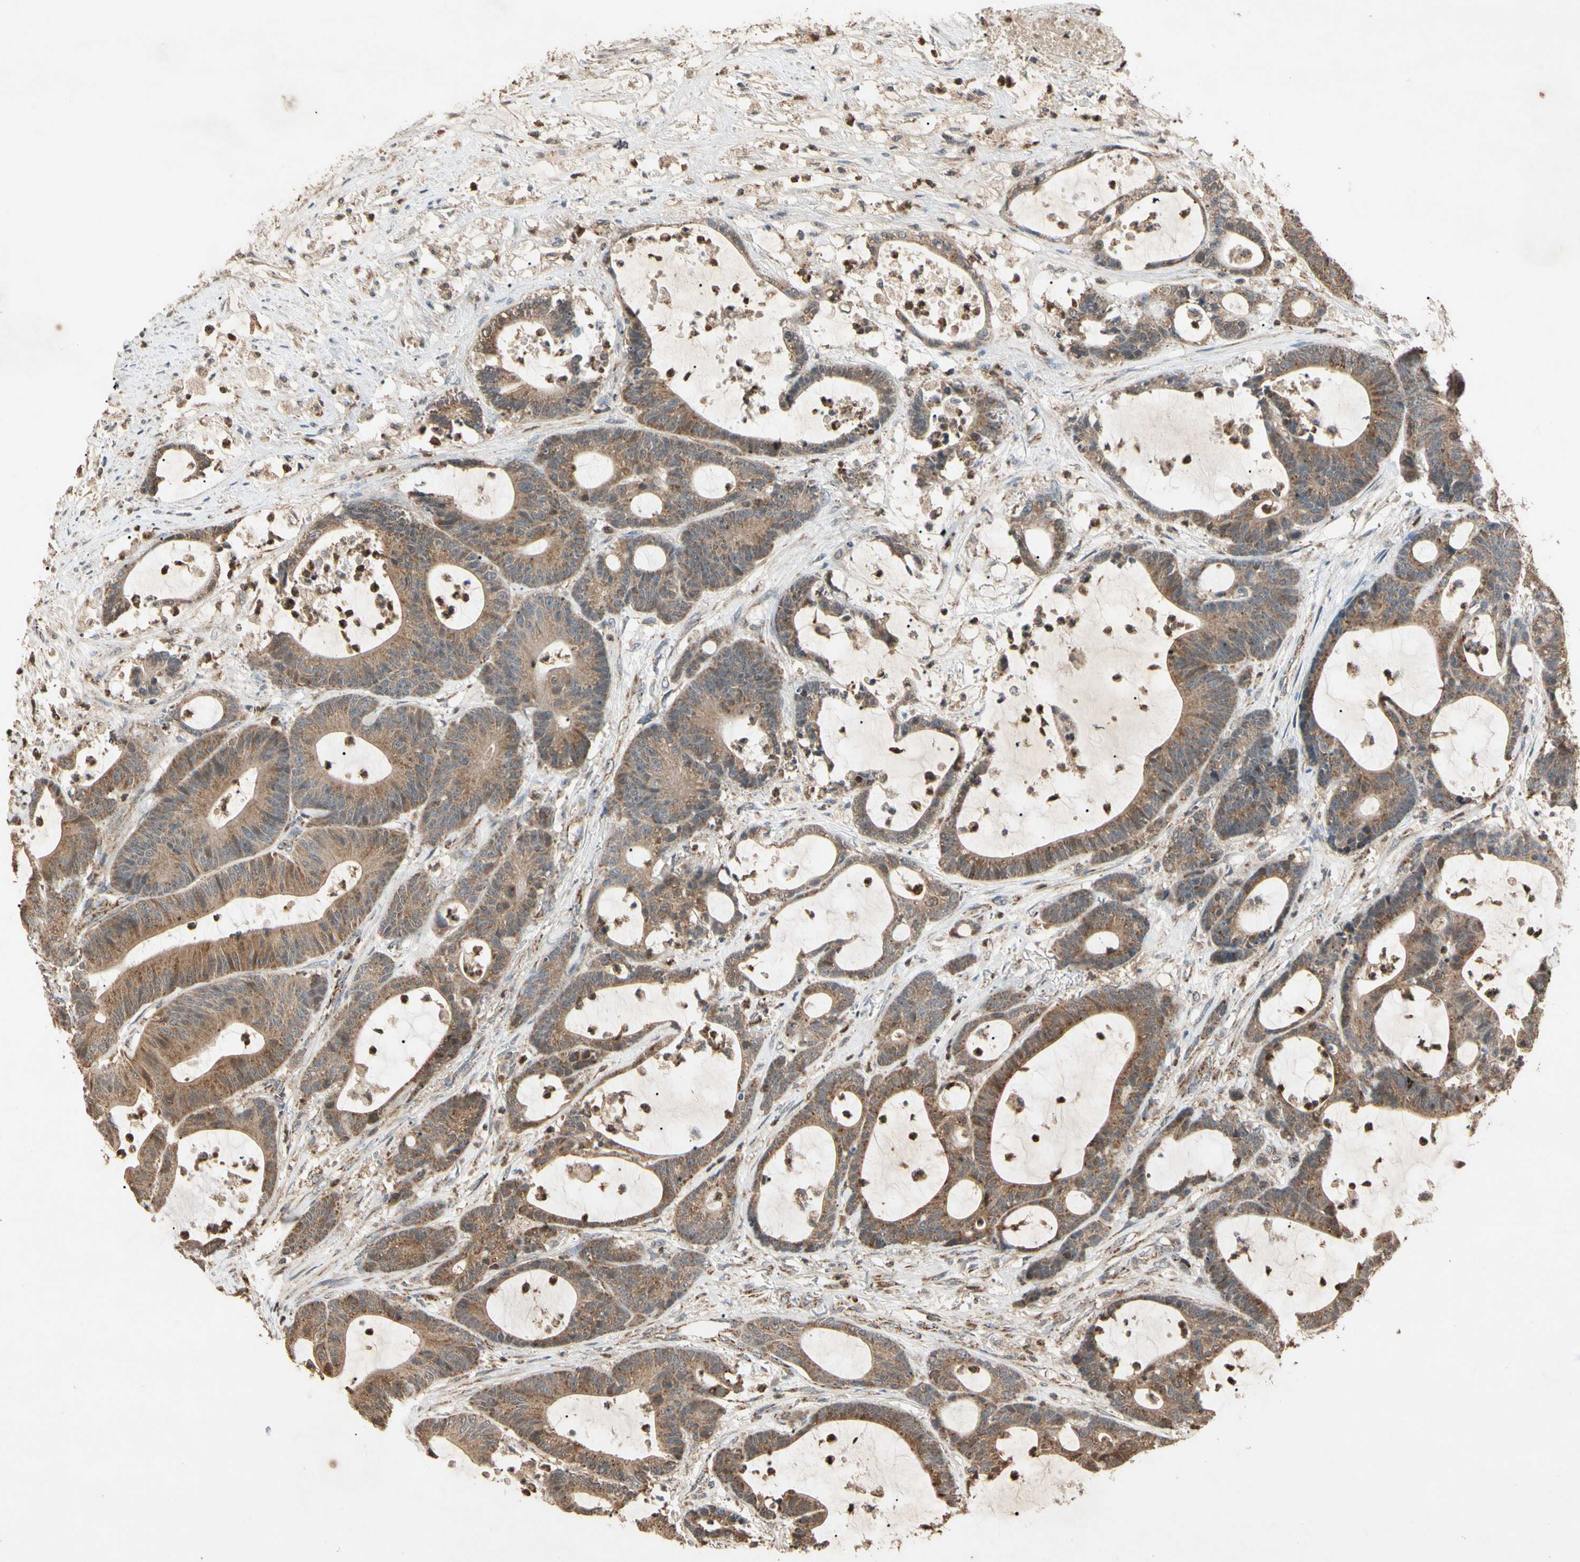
{"staining": {"intensity": "moderate", "quantity": ">75%", "location": "cytoplasmic/membranous"}, "tissue": "colorectal cancer", "cell_type": "Tumor cells", "image_type": "cancer", "snomed": [{"axis": "morphology", "description": "Adenocarcinoma, NOS"}, {"axis": "topography", "description": "Colon"}], "caption": "Human colorectal cancer (adenocarcinoma) stained with a brown dye shows moderate cytoplasmic/membranous positive expression in about >75% of tumor cells.", "gene": "PRDX5", "patient": {"sex": "female", "age": 84}}